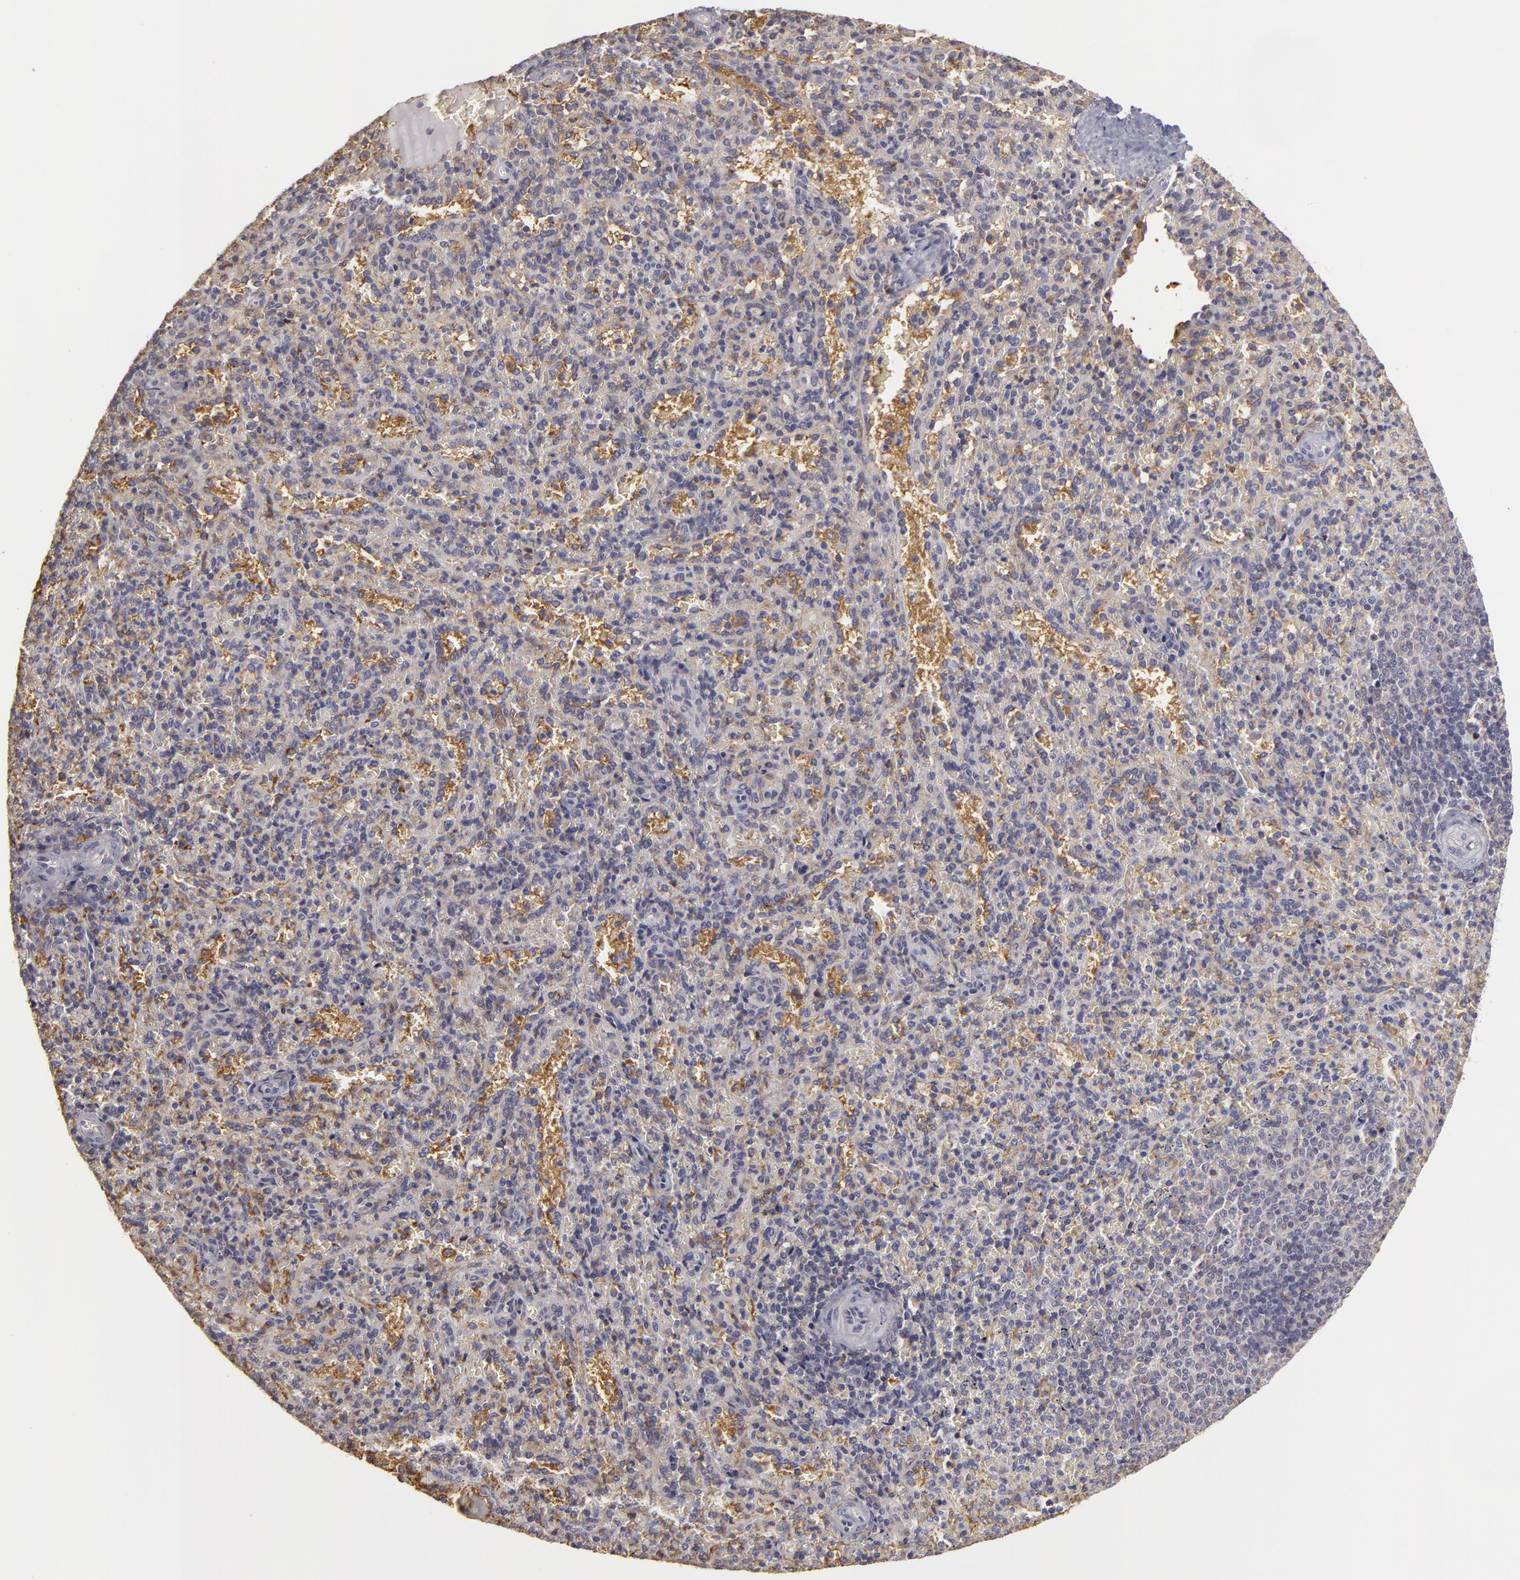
{"staining": {"intensity": "negative", "quantity": "none", "location": "none"}, "tissue": "spleen", "cell_type": "Cells in red pulp", "image_type": "normal", "snomed": [{"axis": "morphology", "description": "Normal tissue, NOS"}, {"axis": "topography", "description": "Spleen"}], "caption": "This image is of normal spleen stained with IHC to label a protein in brown with the nuclei are counter-stained blue. There is no staining in cells in red pulp.", "gene": "GNPDA1", "patient": {"sex": "female", "age": 21}}